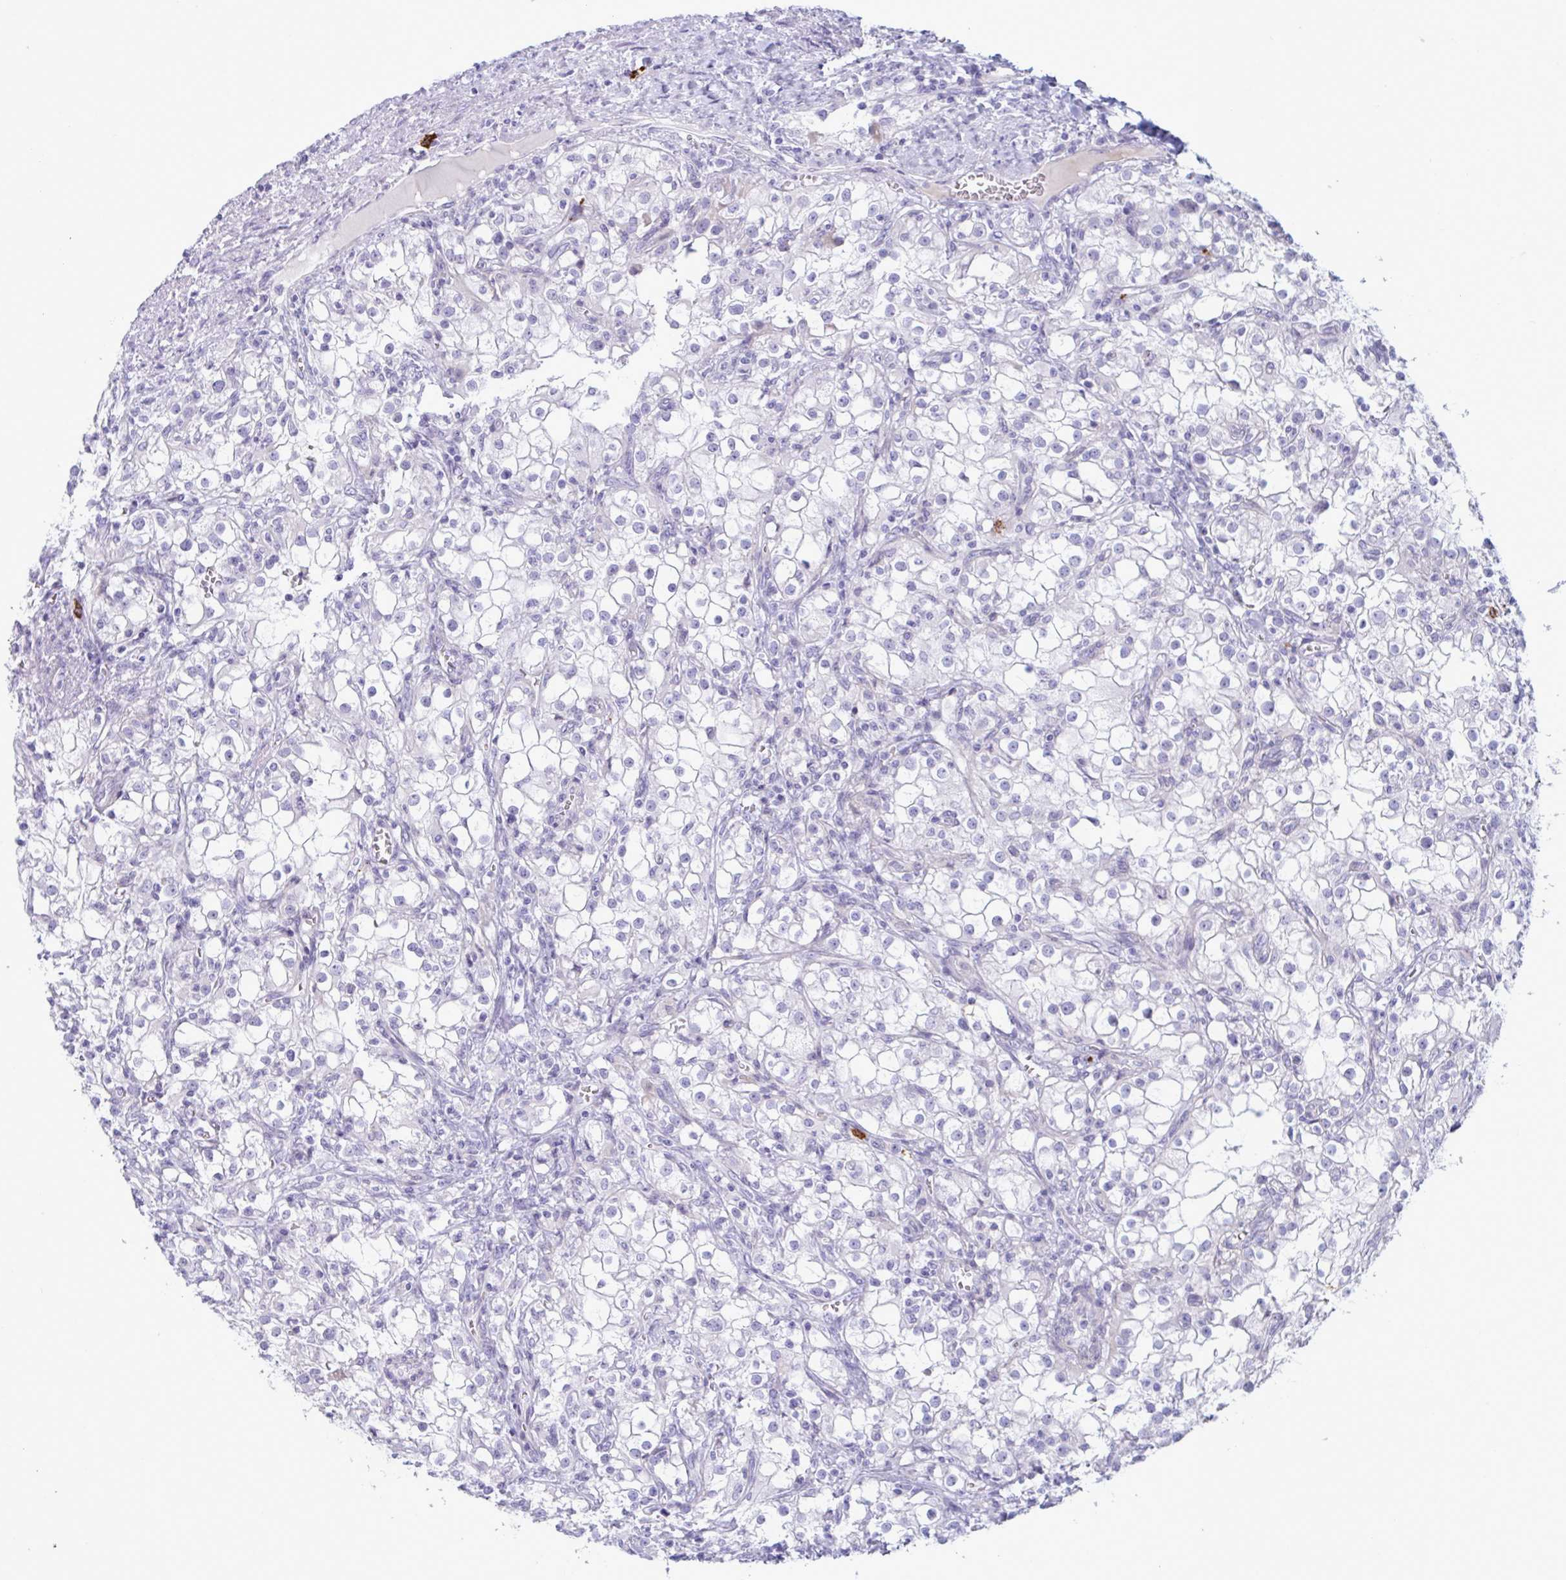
{"staining": {"intensity": "negative", "quantity": "none", "location": "none"}, "tissue": "renal cancer", "cell_type": "Tumor cells", "image_type": "cancer", "snomed": [{"axis": "morphology", "description": "Adenocarcinoma, NOS"}, {"axis": "topography", "description": "Kidney"}], "caption": "Tumor cells are negative for brown protein staining in adenocarcinoma (renal).", "gene": "ZNF684", "patient": {"sex": "female", "age": 74}}